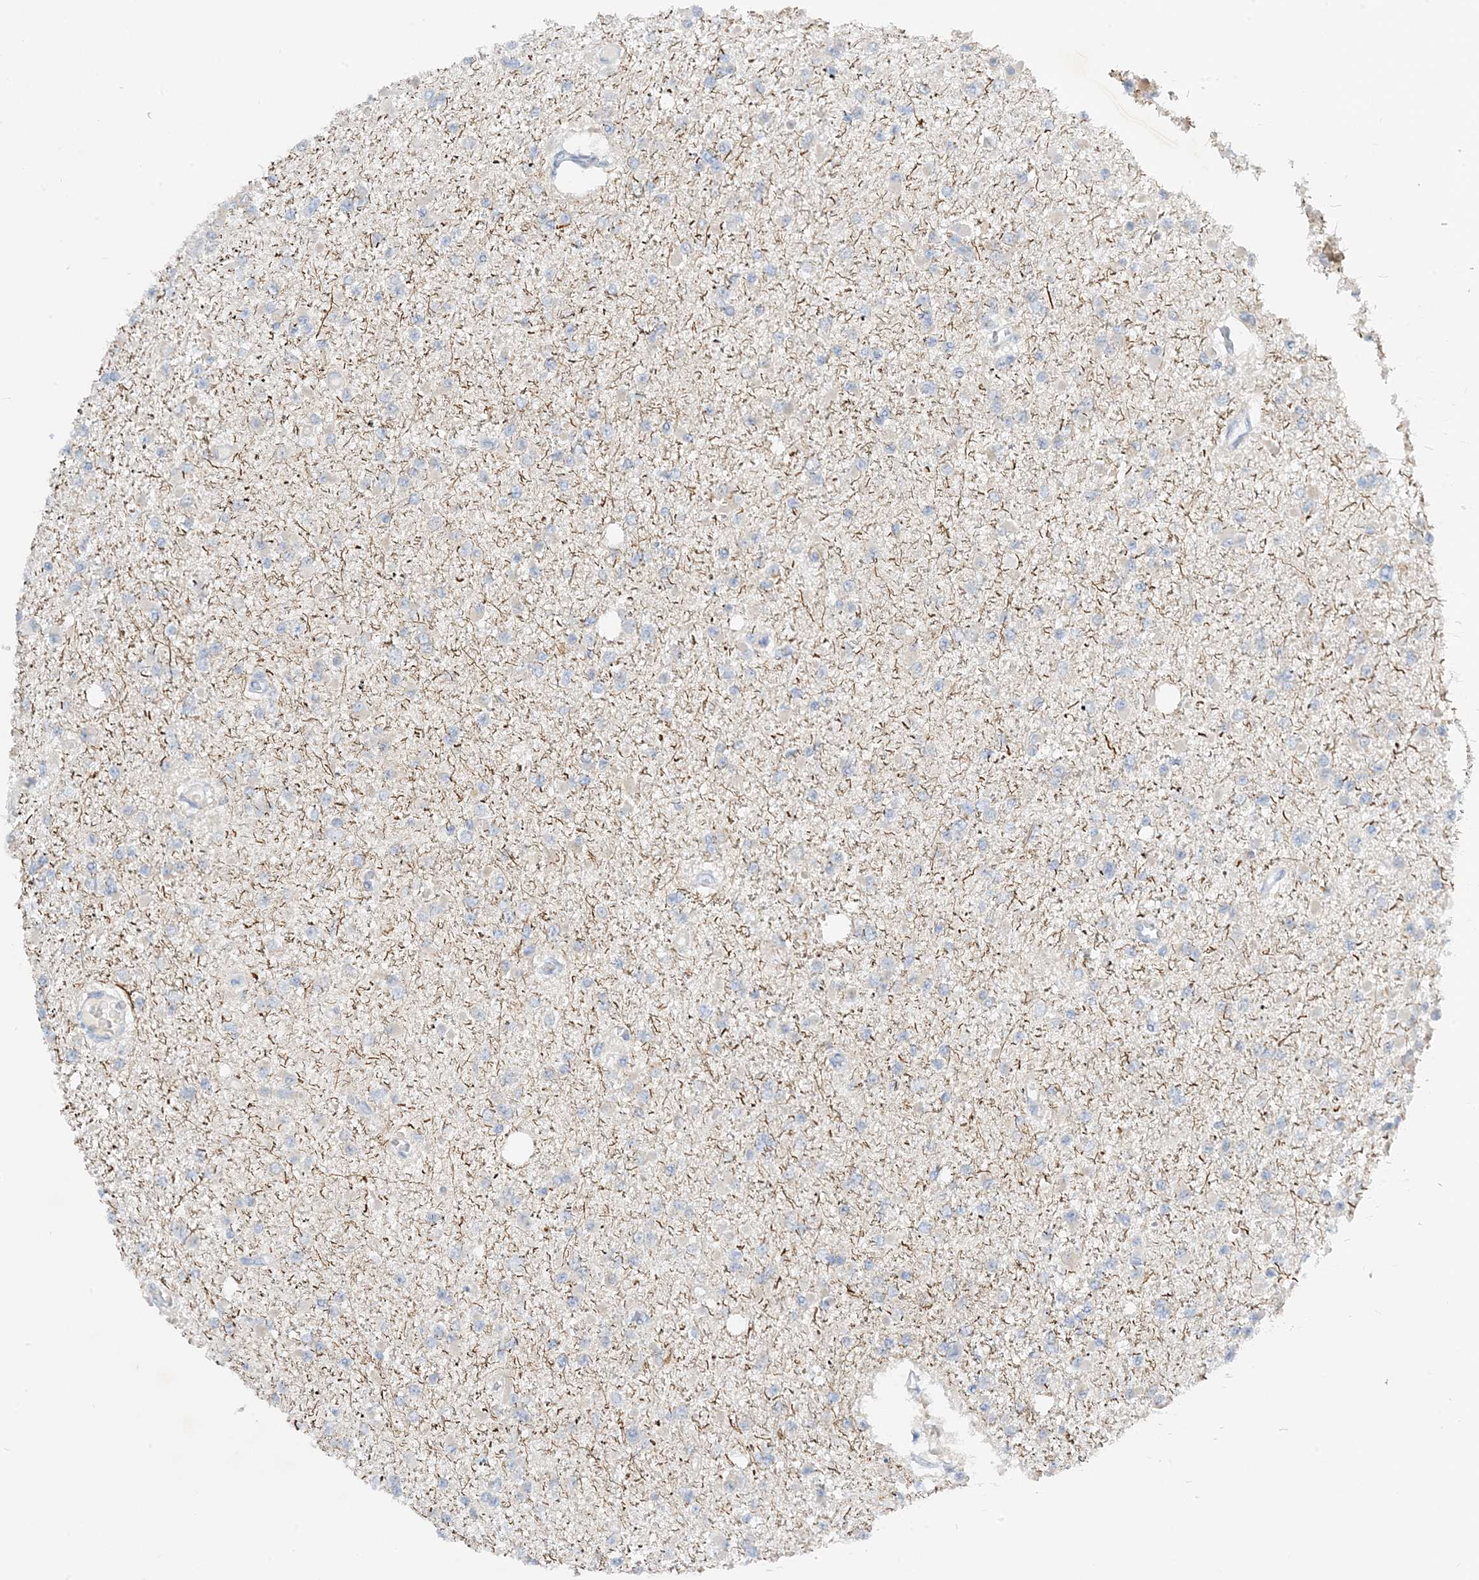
{"staining": {"intensity": "negative", "quantity": "none", "location": "none"}, "tissue": "glioma", "cell_type": "Tumor cells", "image_type": "cancer", "snomed": [{"axis": "morphology", "description": "Glioma, malignant, Low grade"}, {"axis": "topography", "description": "Brain"}], "caption": "The histopathology image displays no significant expression in tumor cells of glioma. (Brightfield microscopy of DAB immunohistochemistry (IHC) at high magnification).", "gene": "KIFBP", "patient": {"sex": "female", "age": 22}}